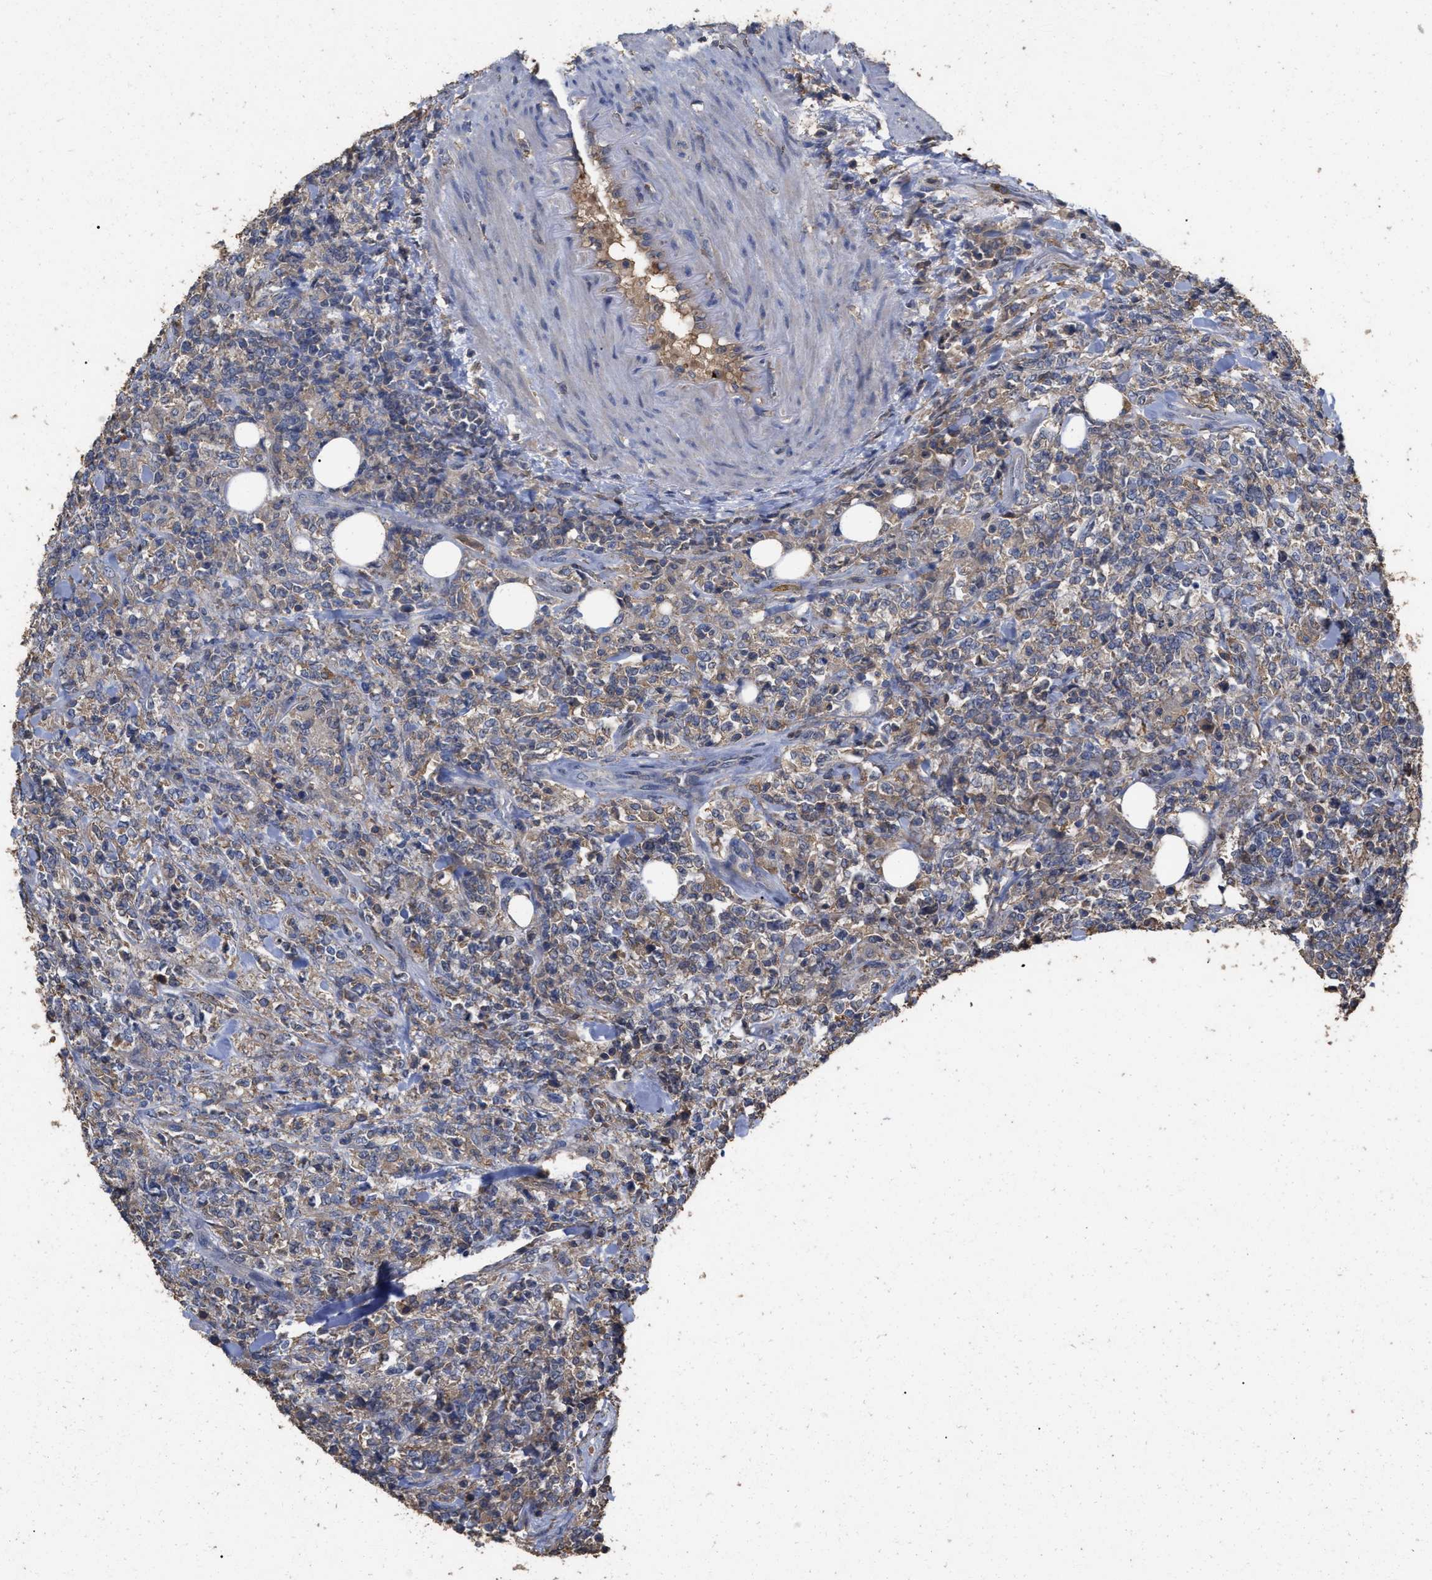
{"staining": {"intensity": "moderate", "quantity": "<25%", "location": "cytoplasmic/membranous"}, "tissue": "lymphoma", "cell_type": "Tumor cells", "image_type": "cancer", "snomed": [{"axis": "morphology", "description": "Malignant lymphoma, non-Hodgkin's type, High grade"}, {"axis": "topography", "description": "Soft tissue"}], "caption": "High-grade malignant lymphoma, non-Hodgkin's type tissue demonstrates moderate cytoplasmic/membranous staining in about <25% of tumor cells", "gene": "GPR179", "patient": {"sex": "male", "age": 18}}